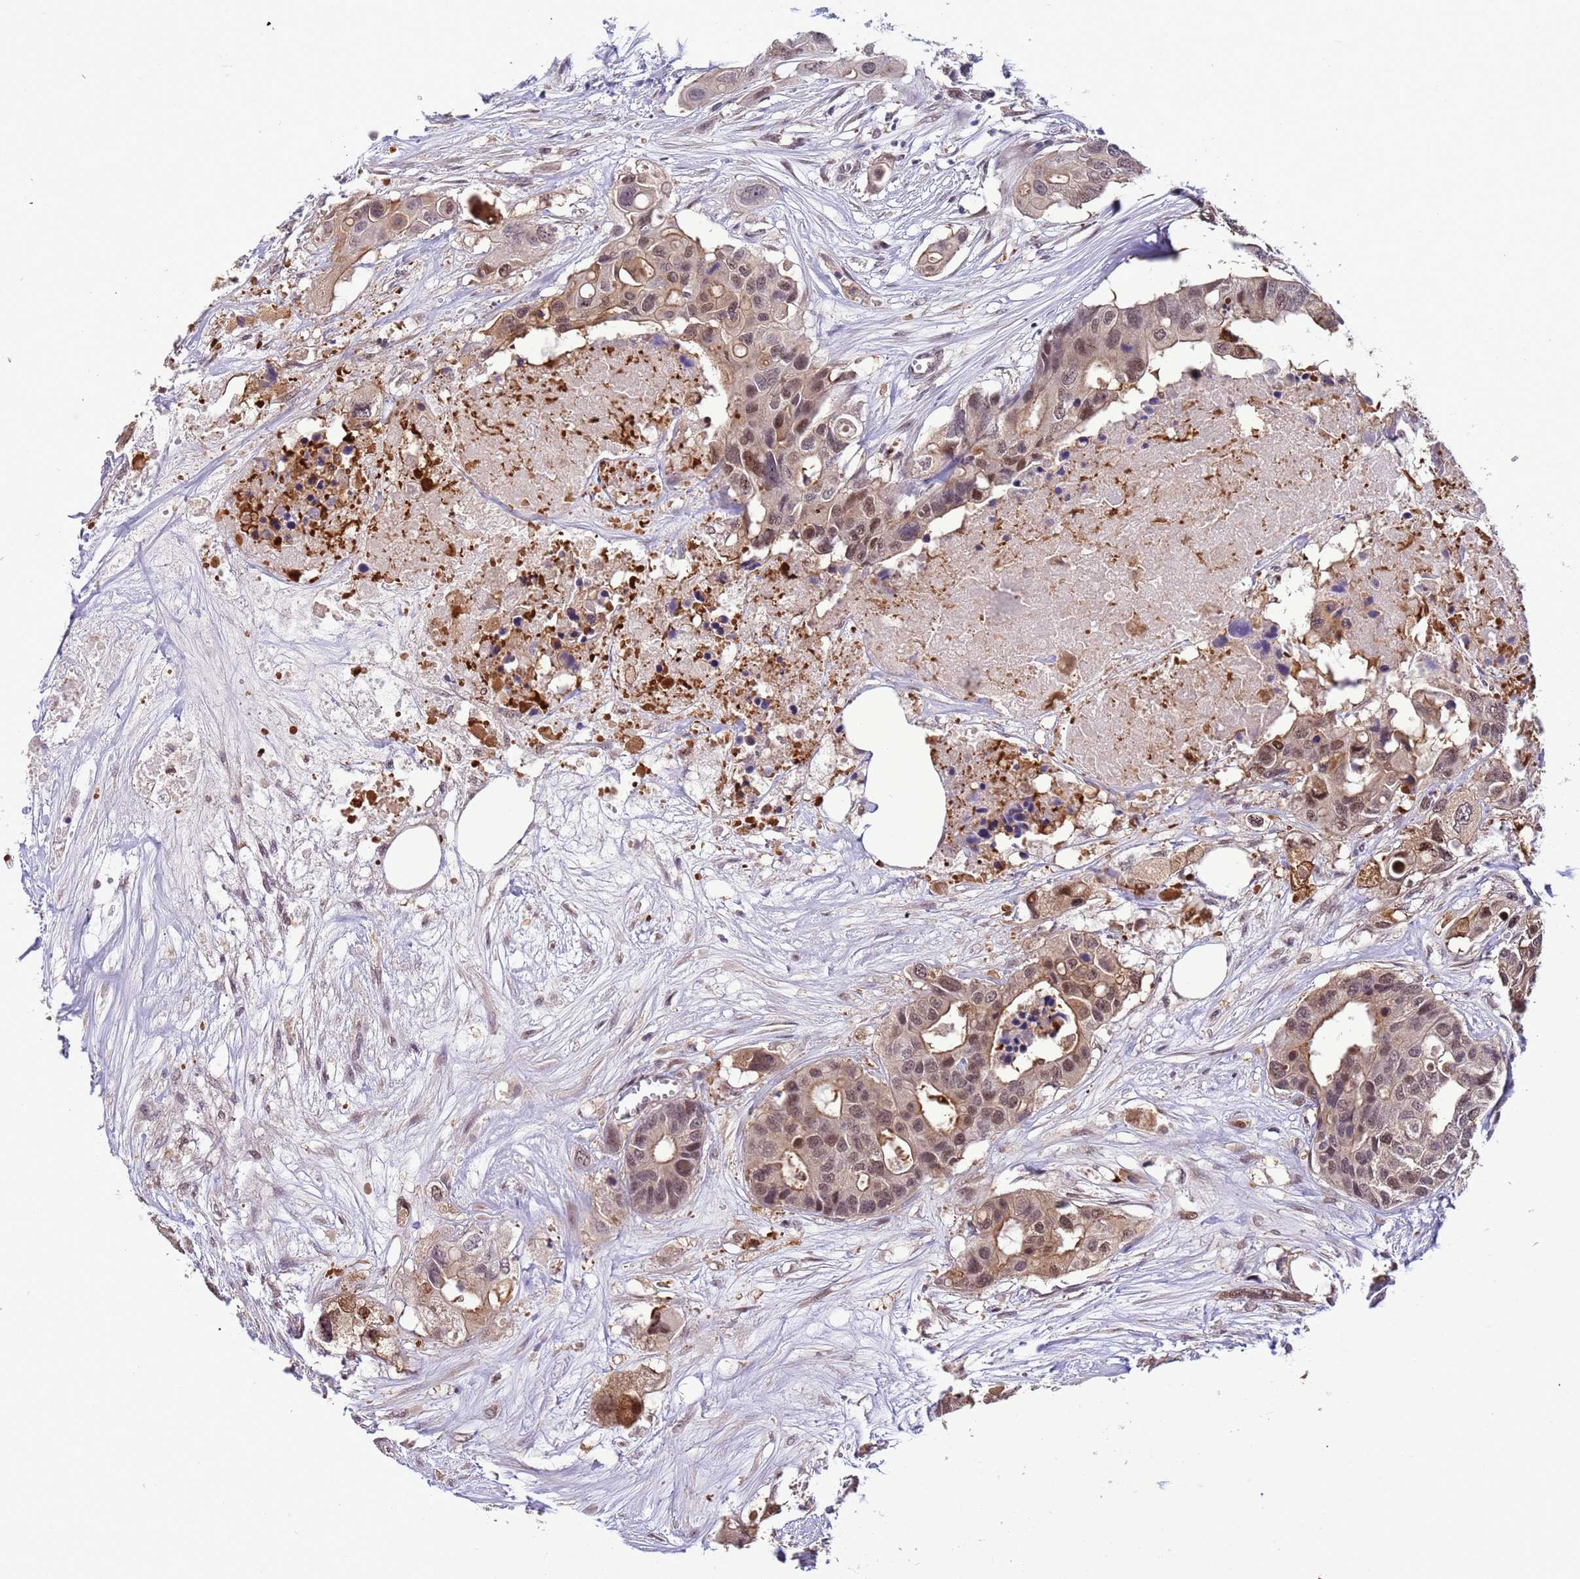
{"staining": {"intensity": "moderate", "quantity": ">75%", "location": "cytoplasmic/membranous,nuclear"}, "tissue": "colorectal cancer", "cell_type": "Tumor cells", "image_type": "cancer", "snomed": [{"axis": "morphology", "description": "Adenocarcinoma, NOS"}, {"axis": "topography", "description": "Colon"}], "caption": "Immunohistochemical staining of human adenocarcinoma (colorectal) reveals moderate cytoplasmic/membranous and nuclear protein staining in about >75% of tumor cells. Nuclei are stained in blue.", "gene": "ZBTB5", "patient": {"sex": "male", "age": 77}}